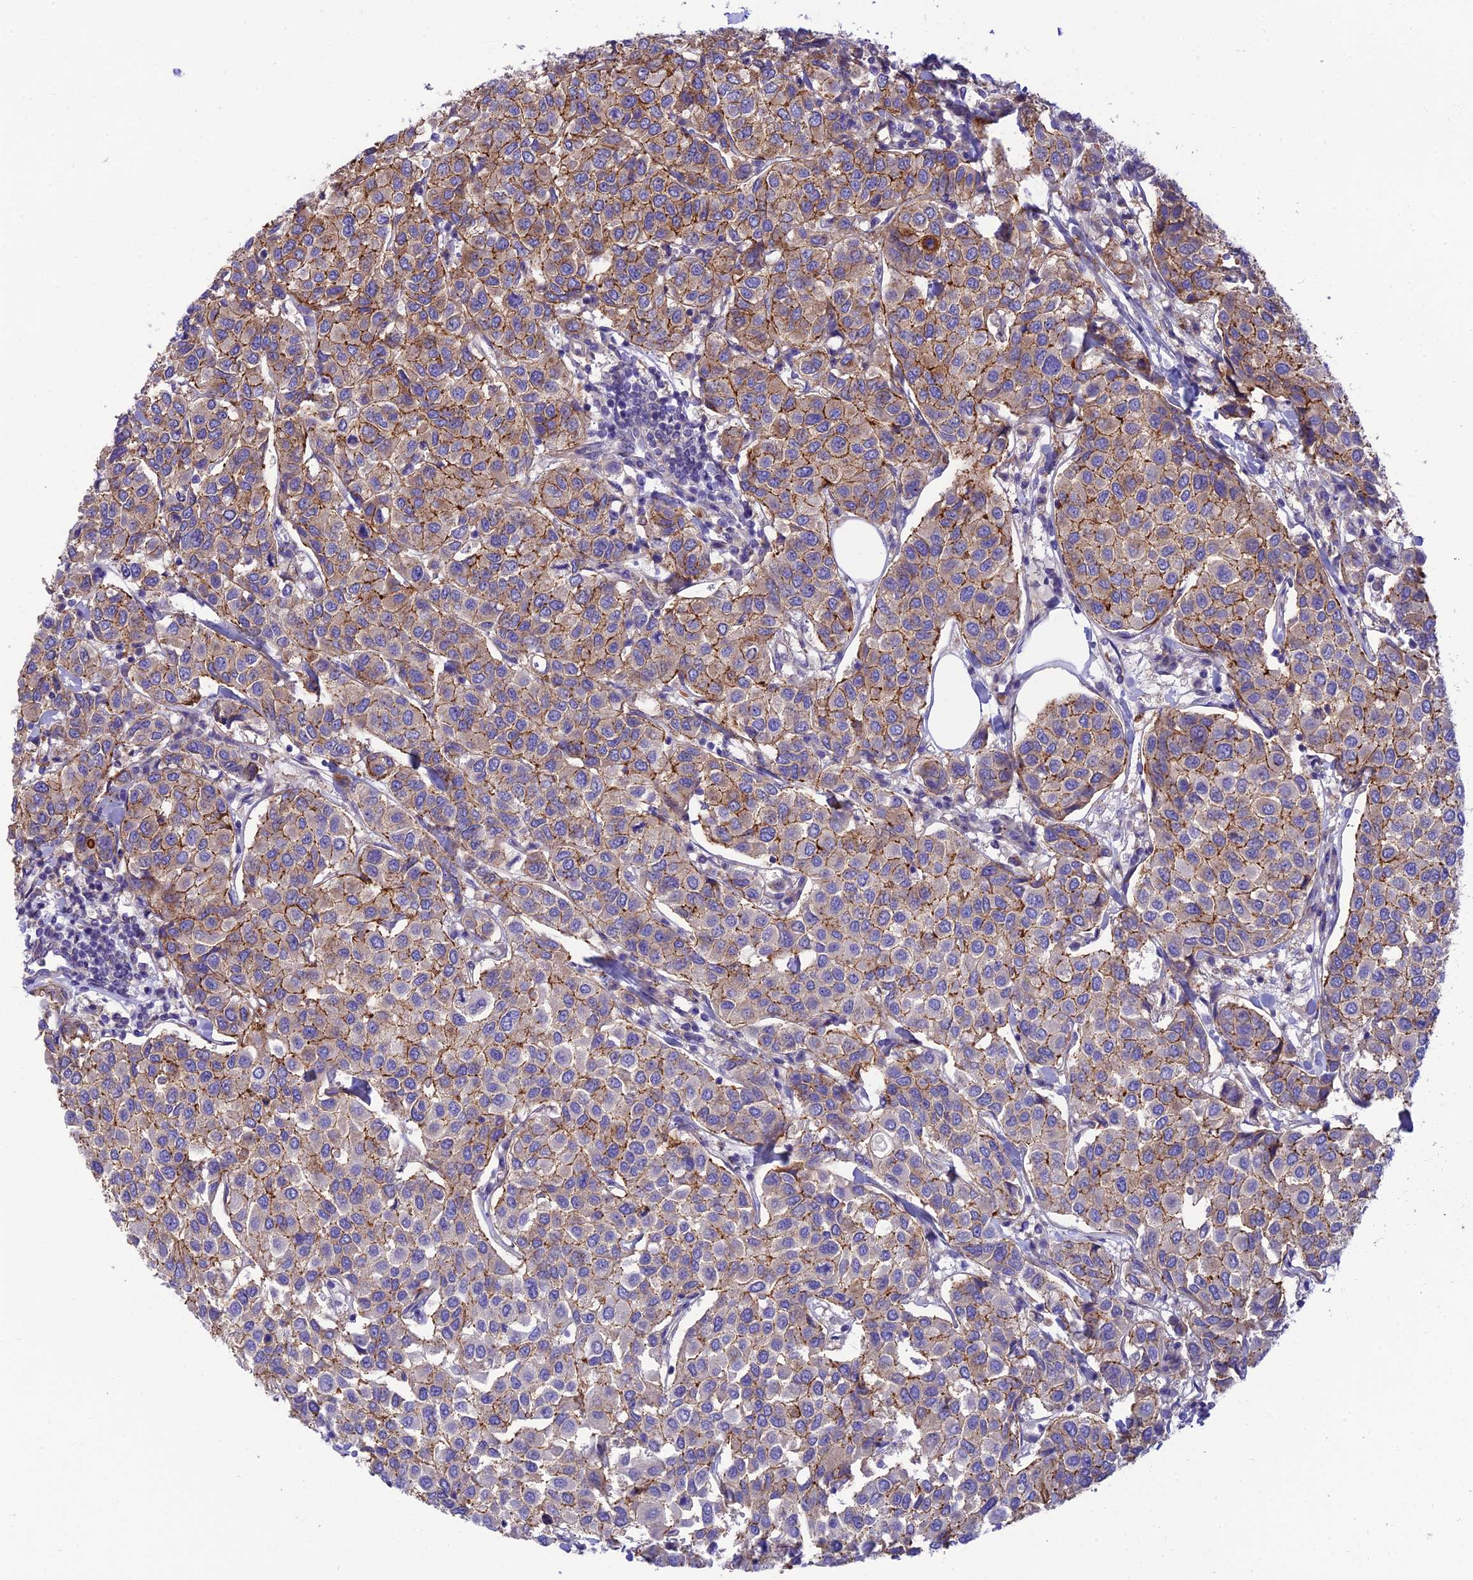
{"staining": {"intensity": "moderate", "quantity": "25%-75%", "location": "cytoplasmic/membranous"}, "tissue": "breast cancer", "cell_type": "Tumor cells", "image_type": "cancer", "snomed": [{"axis": "morphology", "description": "Duct carcinoma"}, {"axis": "topography", "description": "Breast"}], "caption": "Moderate cytoplasmic/membranous staining is appreciated in approximately 25%-75% of tumor cells in breast cancer (intraductal carcinoma). (IHC, brightfield microscopy, high magnification).", "gene": "CCDC157", "patient": {"sex": "female", "age": 55}}